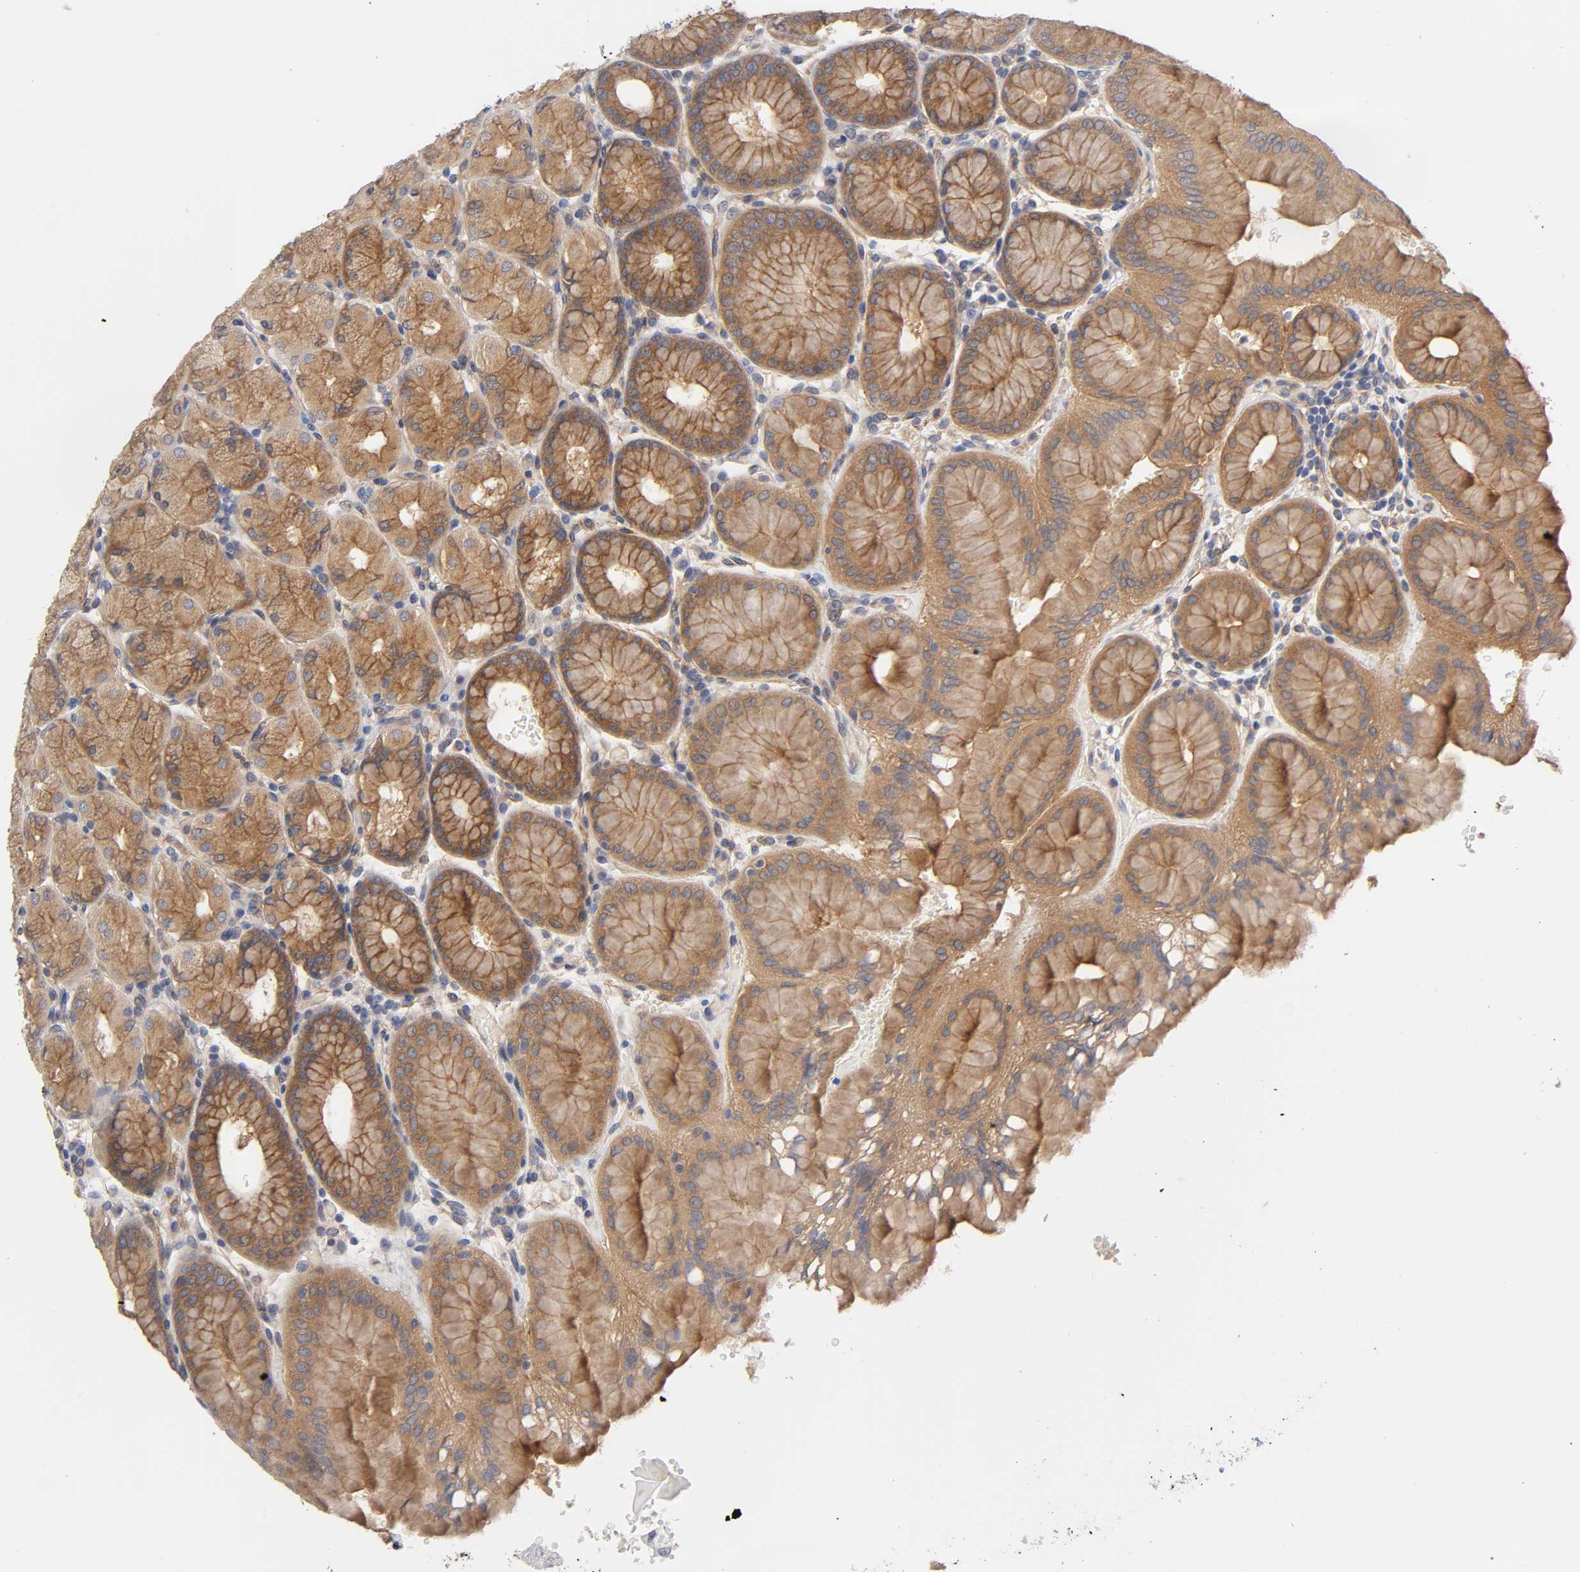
{"staining": {"intensity": "moderate", "quantity": ">75%", "location": "cytoplasmic/membranous"}, "tissue": "stomach", "cell_type": "Glandular cells", "image_type": "normal", "snomed": [{"axis": "morphology", "description": "Normal tissue, NOS"}, {"axis": "topography", "description": "Stomach, upper"}, {"axis": "topography", "description": "Stomach"}], "caption": "Immunohistochemistry (IHC) micrograph of unremarkable stomach stained for a protein (brown), which demonstrates medium levels of moderate cytoplasmic/membranous positivity in about >75% of glandular cells.", "gene": "RAB13", "patient": {"sex": "male", "age": 76}}